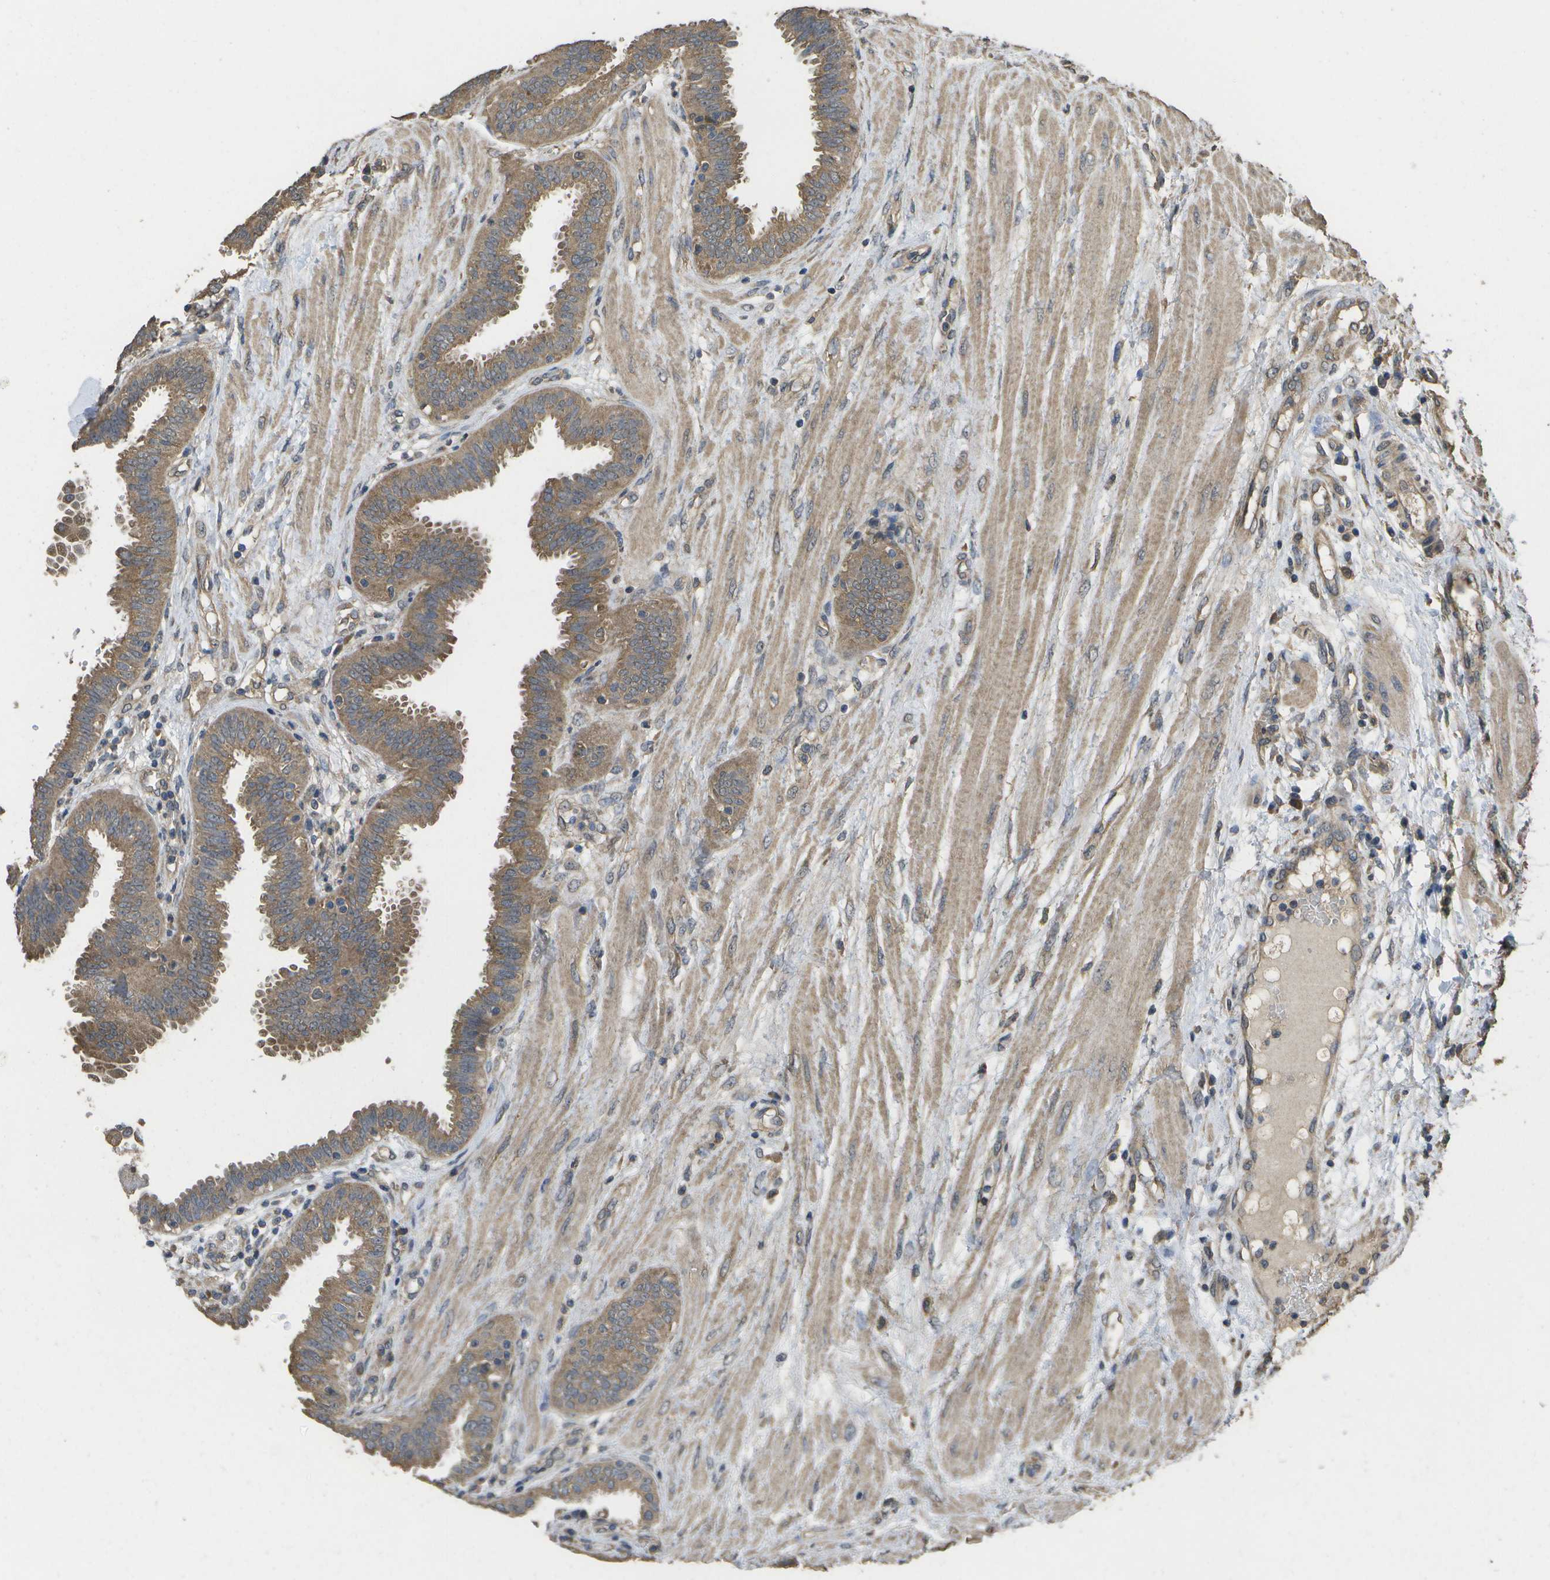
{"staining": {"intensity": "moderate", "quantity": ">75%", "location": "cytoplasmic/membranous"}, "tissue": "fallopian tube", "cell_type": "Glandular cells", "image_type": "normal", "snomed": [{"axis": "morphology", "description": "Normal tissue, NOS"}, {"axis": "topography", "description": "Fallopian tube"}], "caption": "Immunohistochemical staining of benign fallopian tube displays moderate cytoplasmic/membranous protein expression in approximately >75% of glandular cells. (DAB IHC, brown staining for protein, blue staining for nuclei).", "gene": "SACS", "patient": {"sex": "female", "age": 32}}